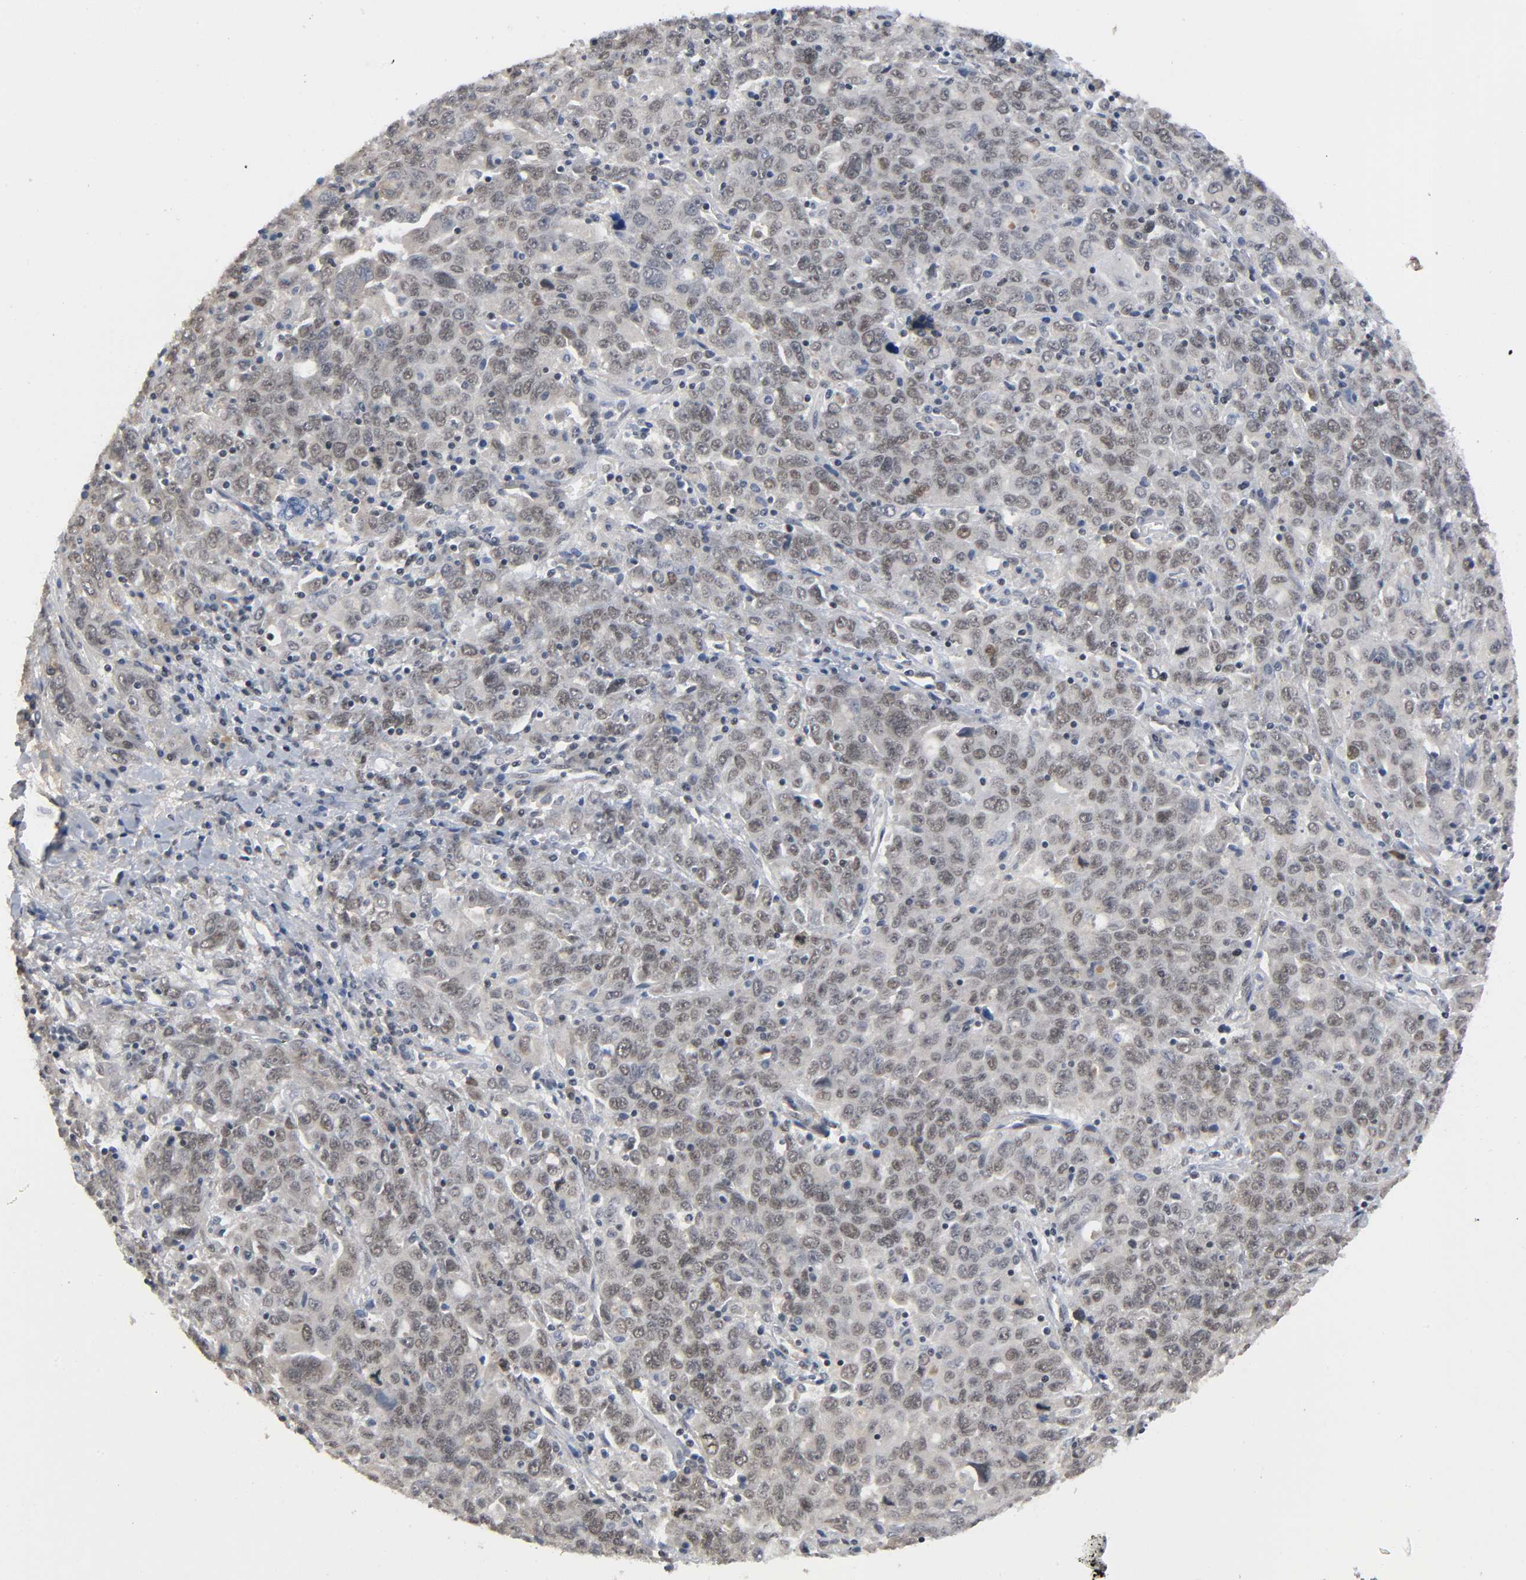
{"staining": {"intensity": "weak", "quantity": ">75%", "location": "cytoplasmic/membranous,nuclear"}, "tissue": "ovarian cancer", "cell_type": "Tumor cells", "image_type": "cancer", "snomed": [{"axis": "morphology", "description": "Carcinoma, endometroid"}, {"axis": "topography", "description": "Ovary"}], "caption": "DAB (3,3'-diaminobenzidine) immunohistochemical staining of ovarian cancer shows weak cytoplasmic/membranous and nuclear protein expression in about >75% of tumor cells.", "gene": "ZNF384", "patient": {"sex": "female", "age": 62}}